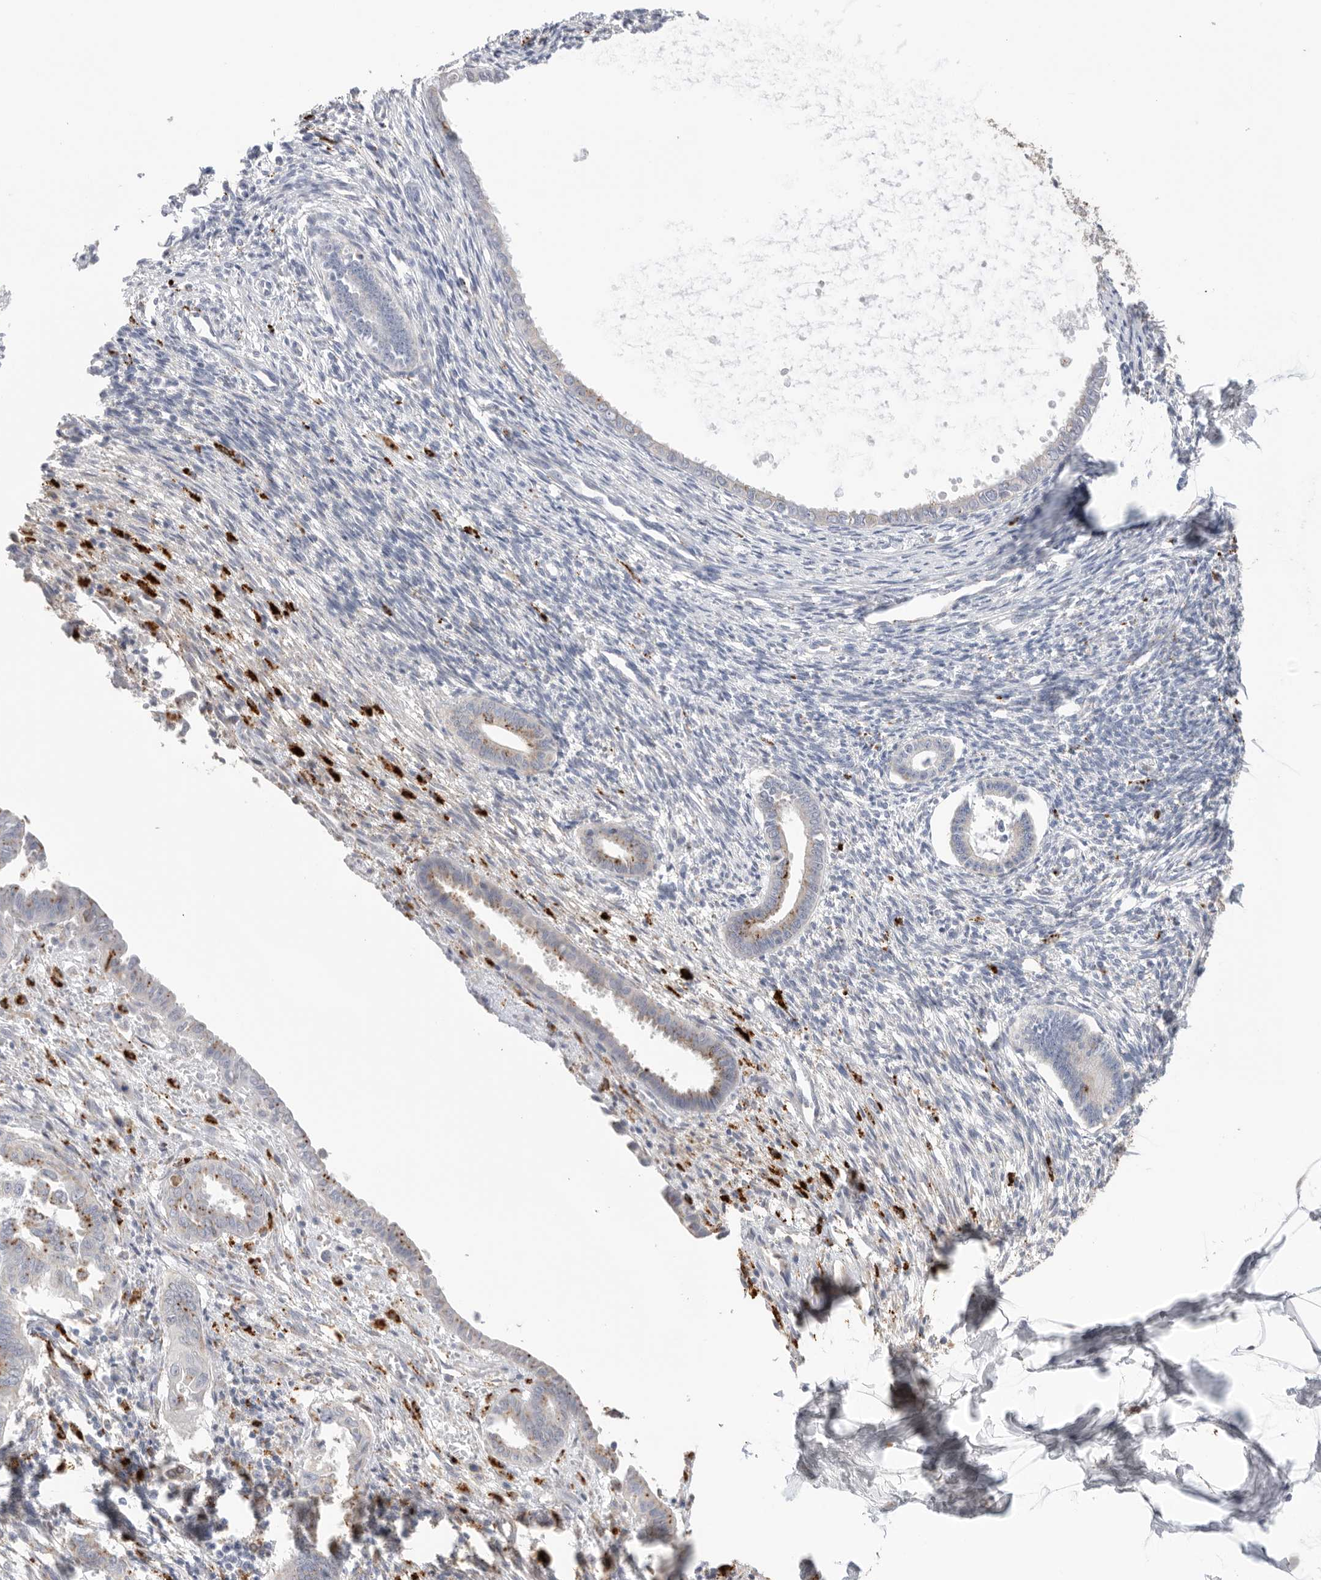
{"staining": {"intensity": "negative", "quantity": "none", "location": "none"}, "tissue": "endometrium", "cell_type": "Cells in endometrial stroma", "image_type": "normal", "snomed": [{"axis": "morphology", "description": "Normal tissue, NOS"}, {"axis": "topography", "description": "Endometrium"}], "caption": "Immunohistochemistry of benign human endometrium exhibits no positivity in cells in endometrial stroma. (Stains: DAB (3,3'-diaminobenzidine) IHC with hematoxylin counter stain, Microscopy: brightfield microscopy at high magnification).", "gene": "GGH", "patient": {"sex": "female", "age": 56}}